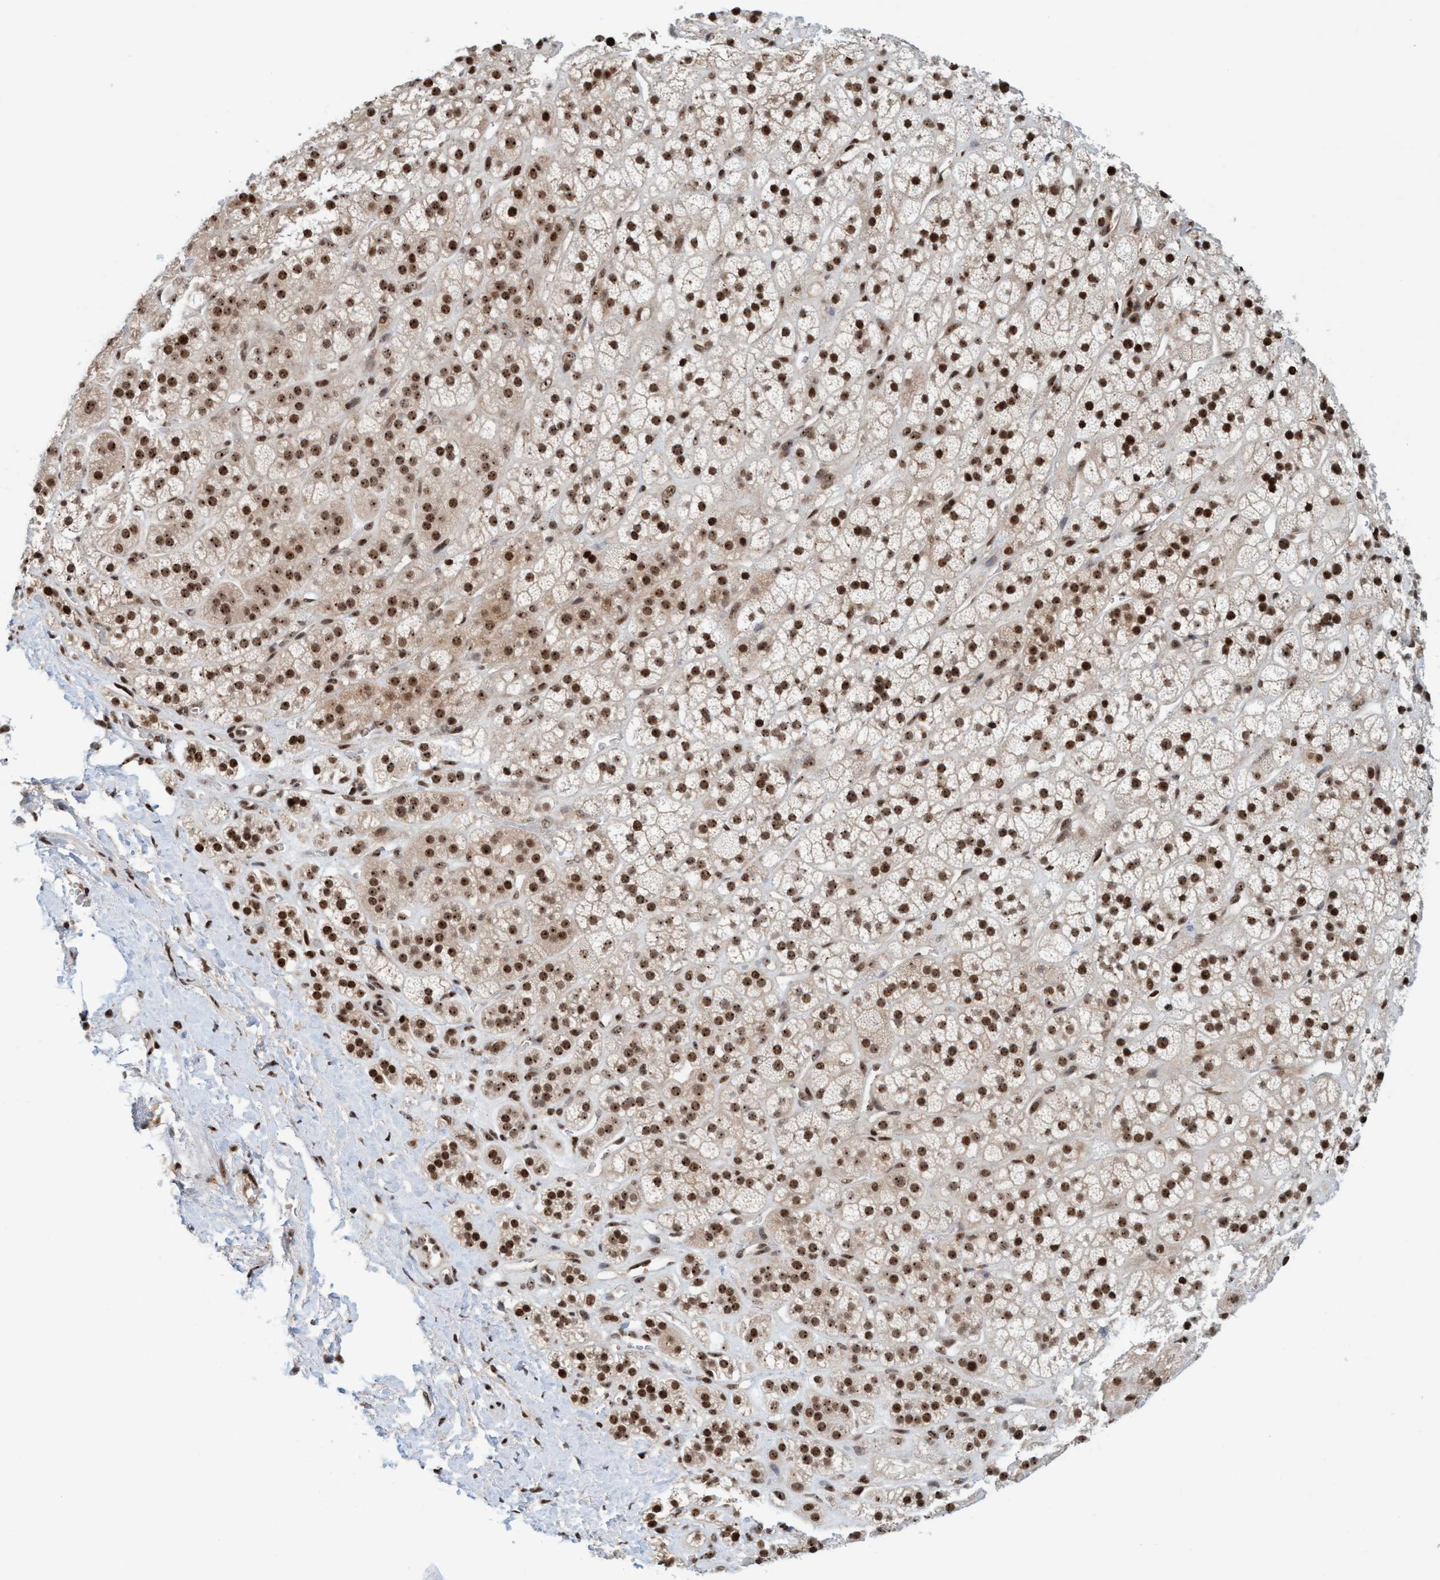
{"staining": {"intensity": "strong", "quantity": ">75%", "location": "cytoplasmic/membranous,nuclear"}, "tissue": "adrenal gland", "cell_type": "Glandular cells", "image_type": "normal", "snomed": [{"axis": "morphology", "description": "Normal tissue, NOS"}, {"axis": "topography", "description": "Adrenal gland"}], "caption": "Benign adrenal gland was stained to show a protein in brown. There is high levels of strong cytoplasmic/membranous,nuclear expression in about >75% of glandular cells.", "gene": "SMCR8", "patient": {"sex": "male", "age": 56}}